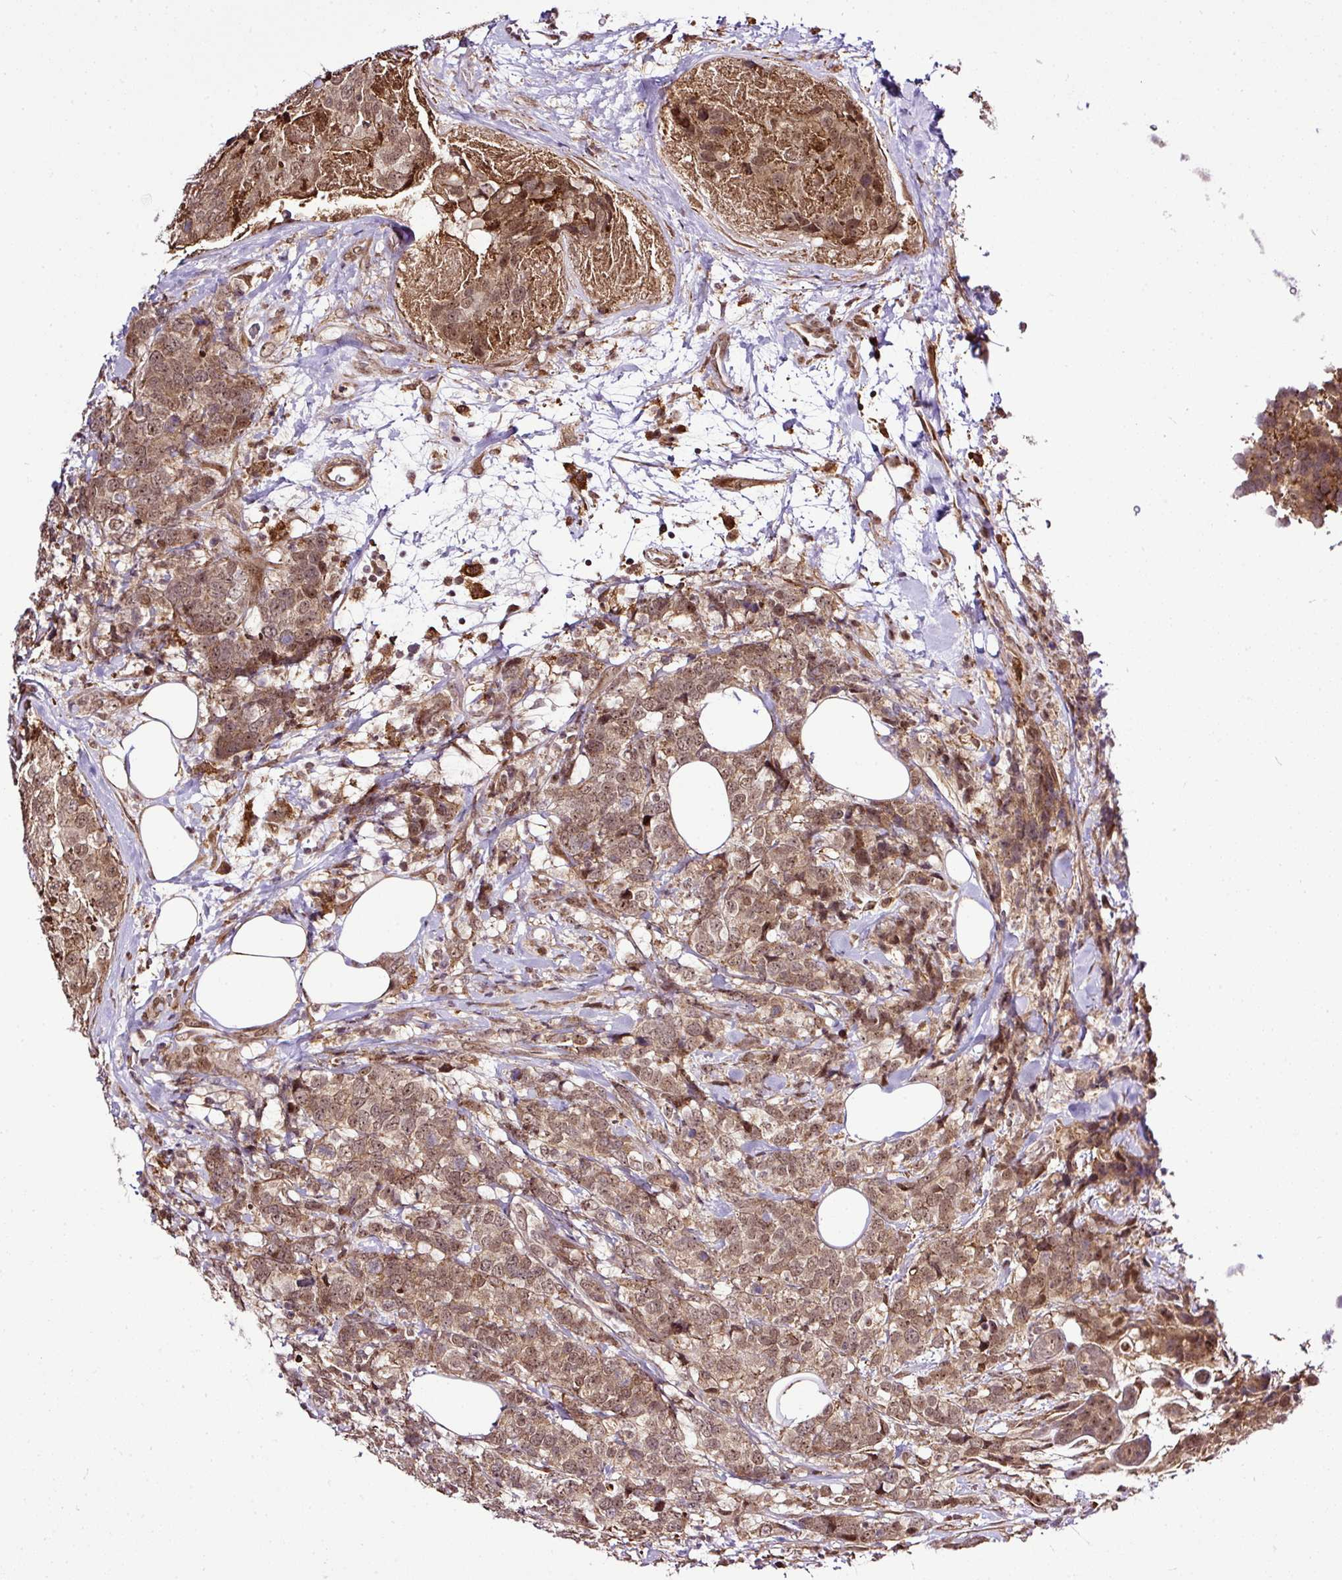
{"staining": {"intensity": "moderate", "quantity": ">75%", "location": "cytoplasmic/membranous,nuclear"}, "tissue": "breast cancer", "cell_type": "Tumor cells", "image_type": "cancer", "snomed": [{"axis": "morphology", "description": "Lobular carcinoma"}, {"axis": "topography", "description": "Breast"}], "caption": "DAB (3,3'-diaminobenzidine) immunohistochemical staining of human breast cancer (lobular carcinoma) exhibits moderate cytoplasmic/membranous and nuclear protein positivity in approximately >75% of tumor cells.", "gene": "FAM153A", "patient": {"sex": "female", "age": 59}}